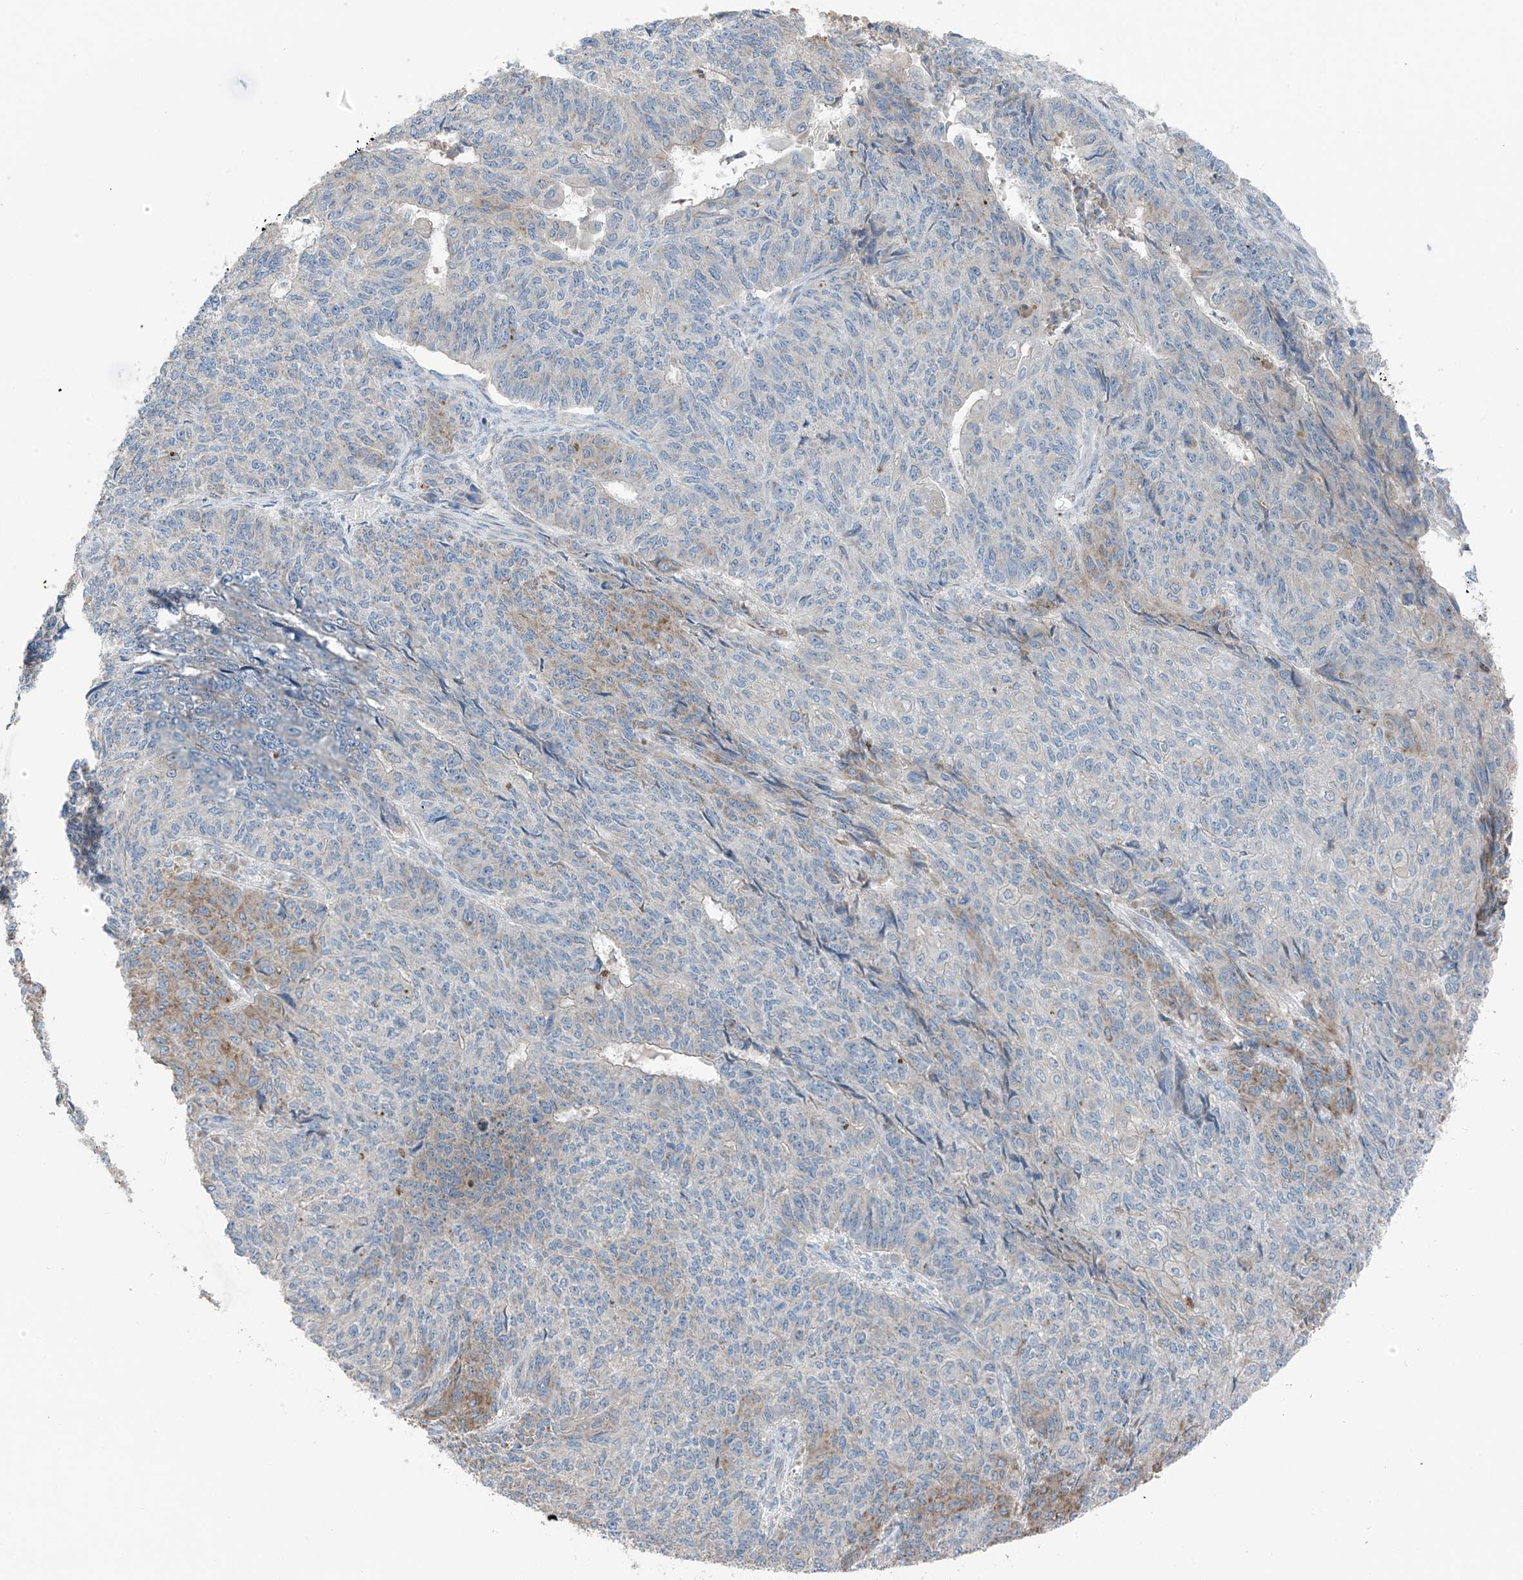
{"staining": {"intensity": "weak", "quantity": "<25%", "location": "cytoplasmic/membranous"}, "tissue": "endometrial cancer", "cell_type": "Tumor cells", "image_type": "cancer", "snomed": [{"axis": "morphology", "description": "Adenocarcinoma, NOS"}, {"axis": "topography", "description": "Endometrium"}], "caption": "Immunohistochemical staining of human endometrial adenocarcinoma demonstrates no significant positivity in tumor cells.", "gene": "GALNTL6", "patient": {"sex": "female", "age": 32}}